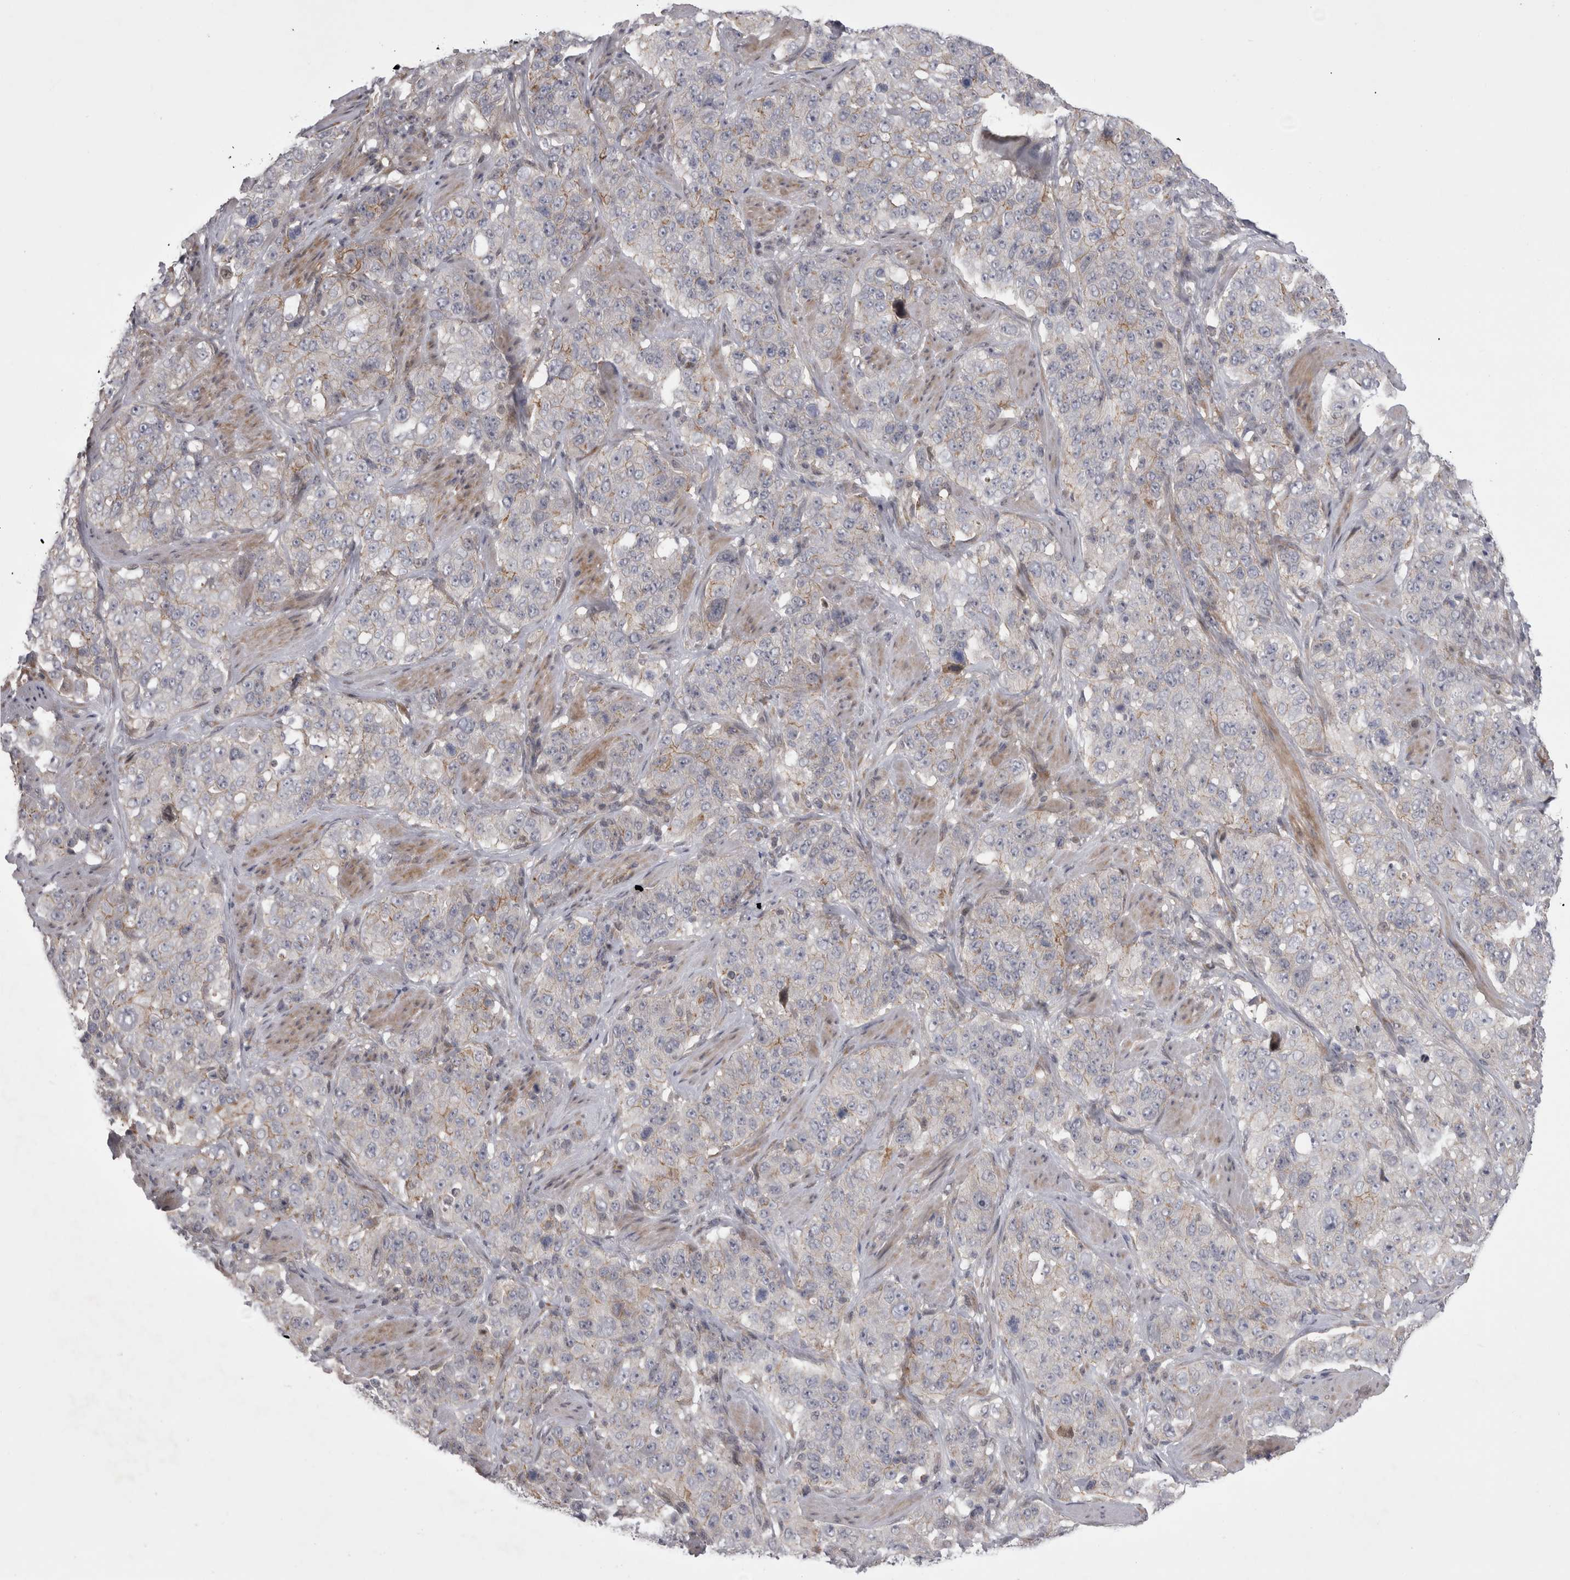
{"staining": {"intensity": "negative", "quantity": "none", "location": "none"}, "tissue": "stomach cancer", "cell_type": "Tumor cells", "image_type": "cancer", "snomed": [{"axis": "morphology", "description": "Adenocarcinoma, NOS"}, {"axis": "topography", "description": "Stomach"}], "caption": "The histopathology image displays no staining of tumor cells in adenocarcinoma (stomach).", "gene": "NENF", "patient": {"sex": "male", "age": 48}}